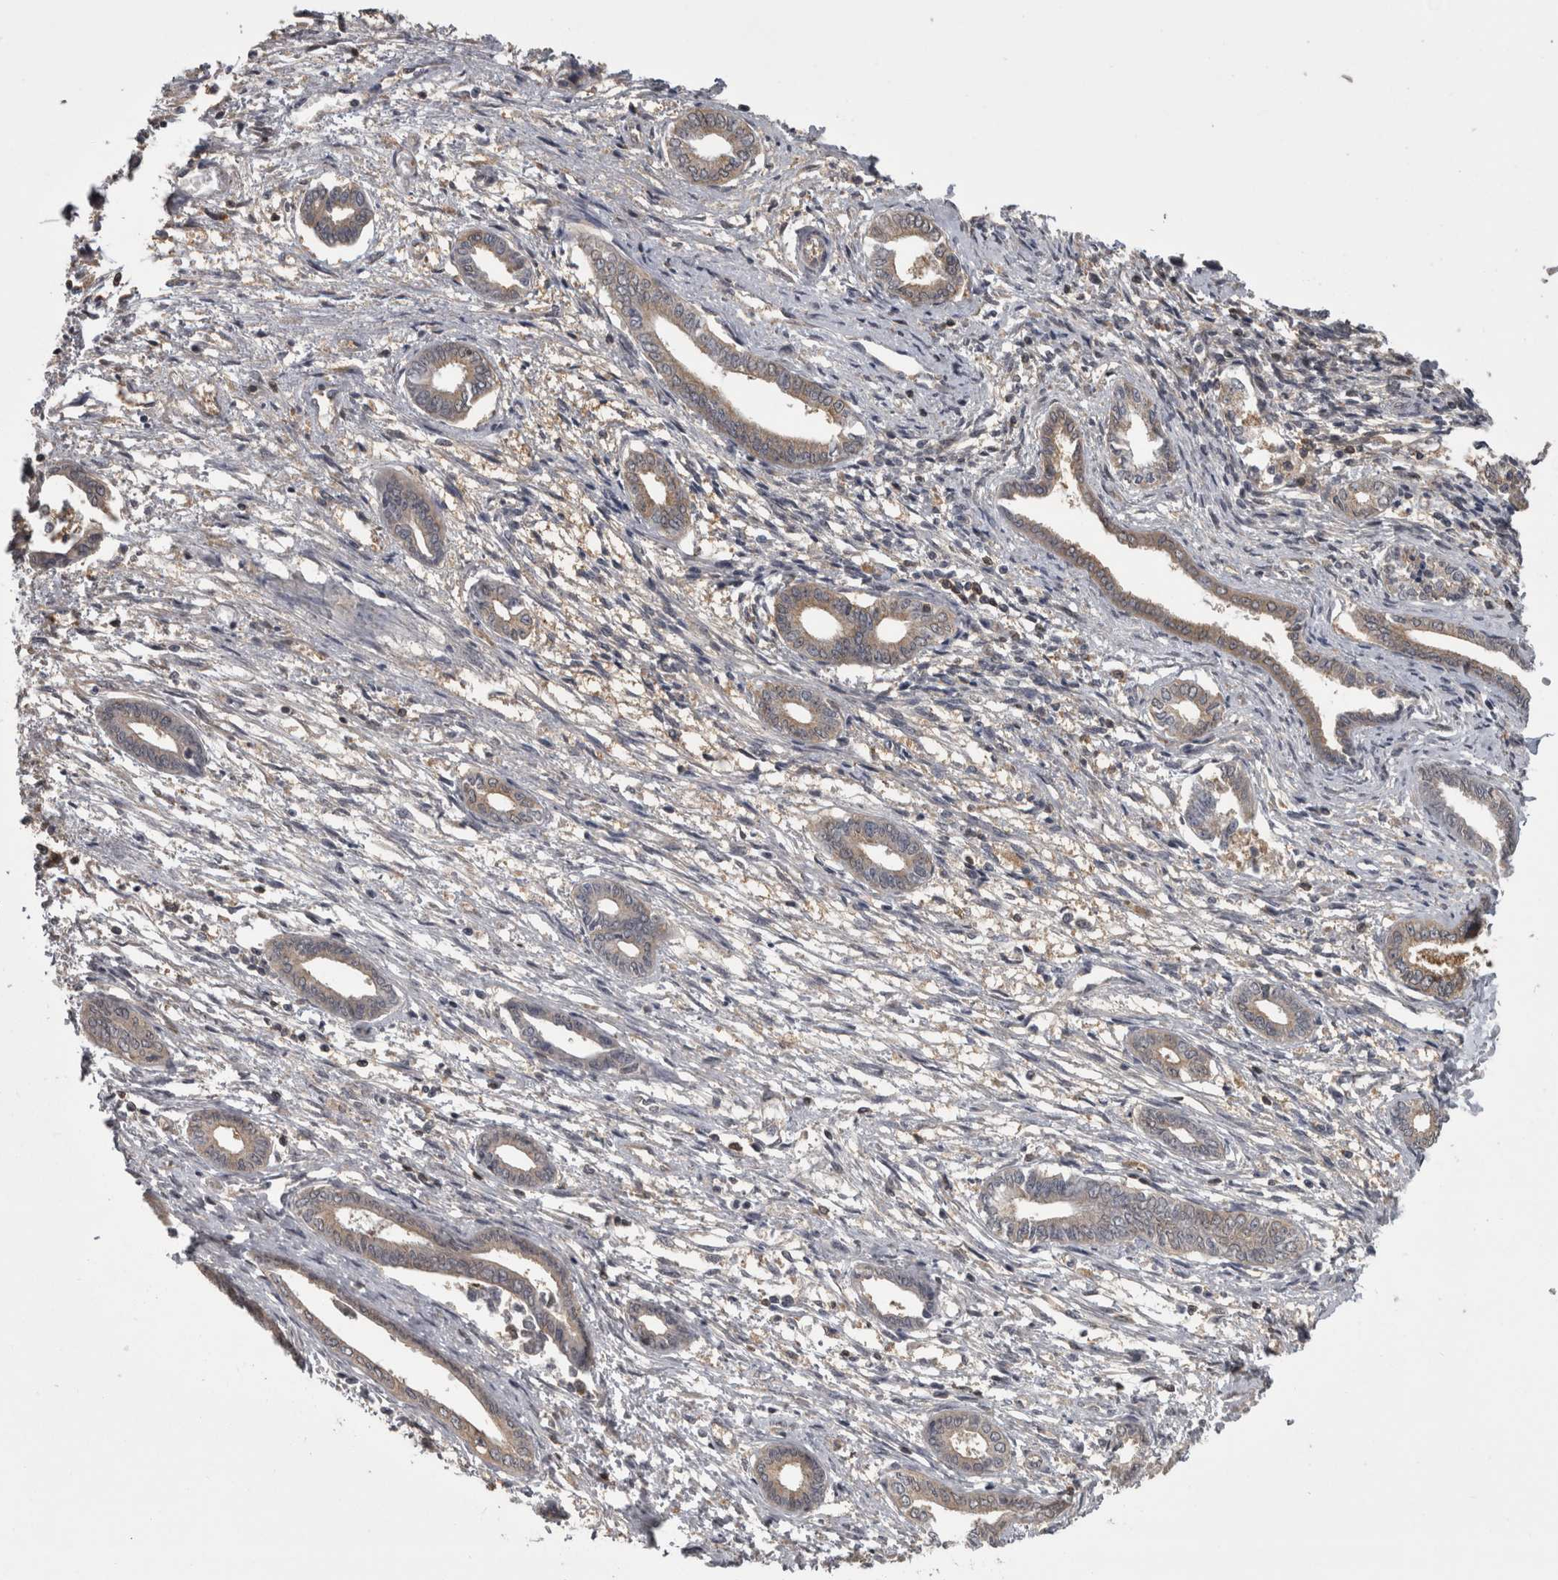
{"staining": {"intensity": "negative", "quantity": "none", "location": "none"}, "tissue": "endometrium", "cell_type": "Cells in endometrial stroma", "image_type": "normal", "snomed": [{"axis": "morphology", "description": "Normal tissue, NOS"}, {"axis": "topography", "description": "Endometrium"}], "caption": "DAB (3,3'-diaminobenzidine) immunohistochemical staining of normal human endometrium displays no significant staining in cells in endometrial stroma.", "gene": "APRT", "patient": {"sex": "female", "age": 56}}